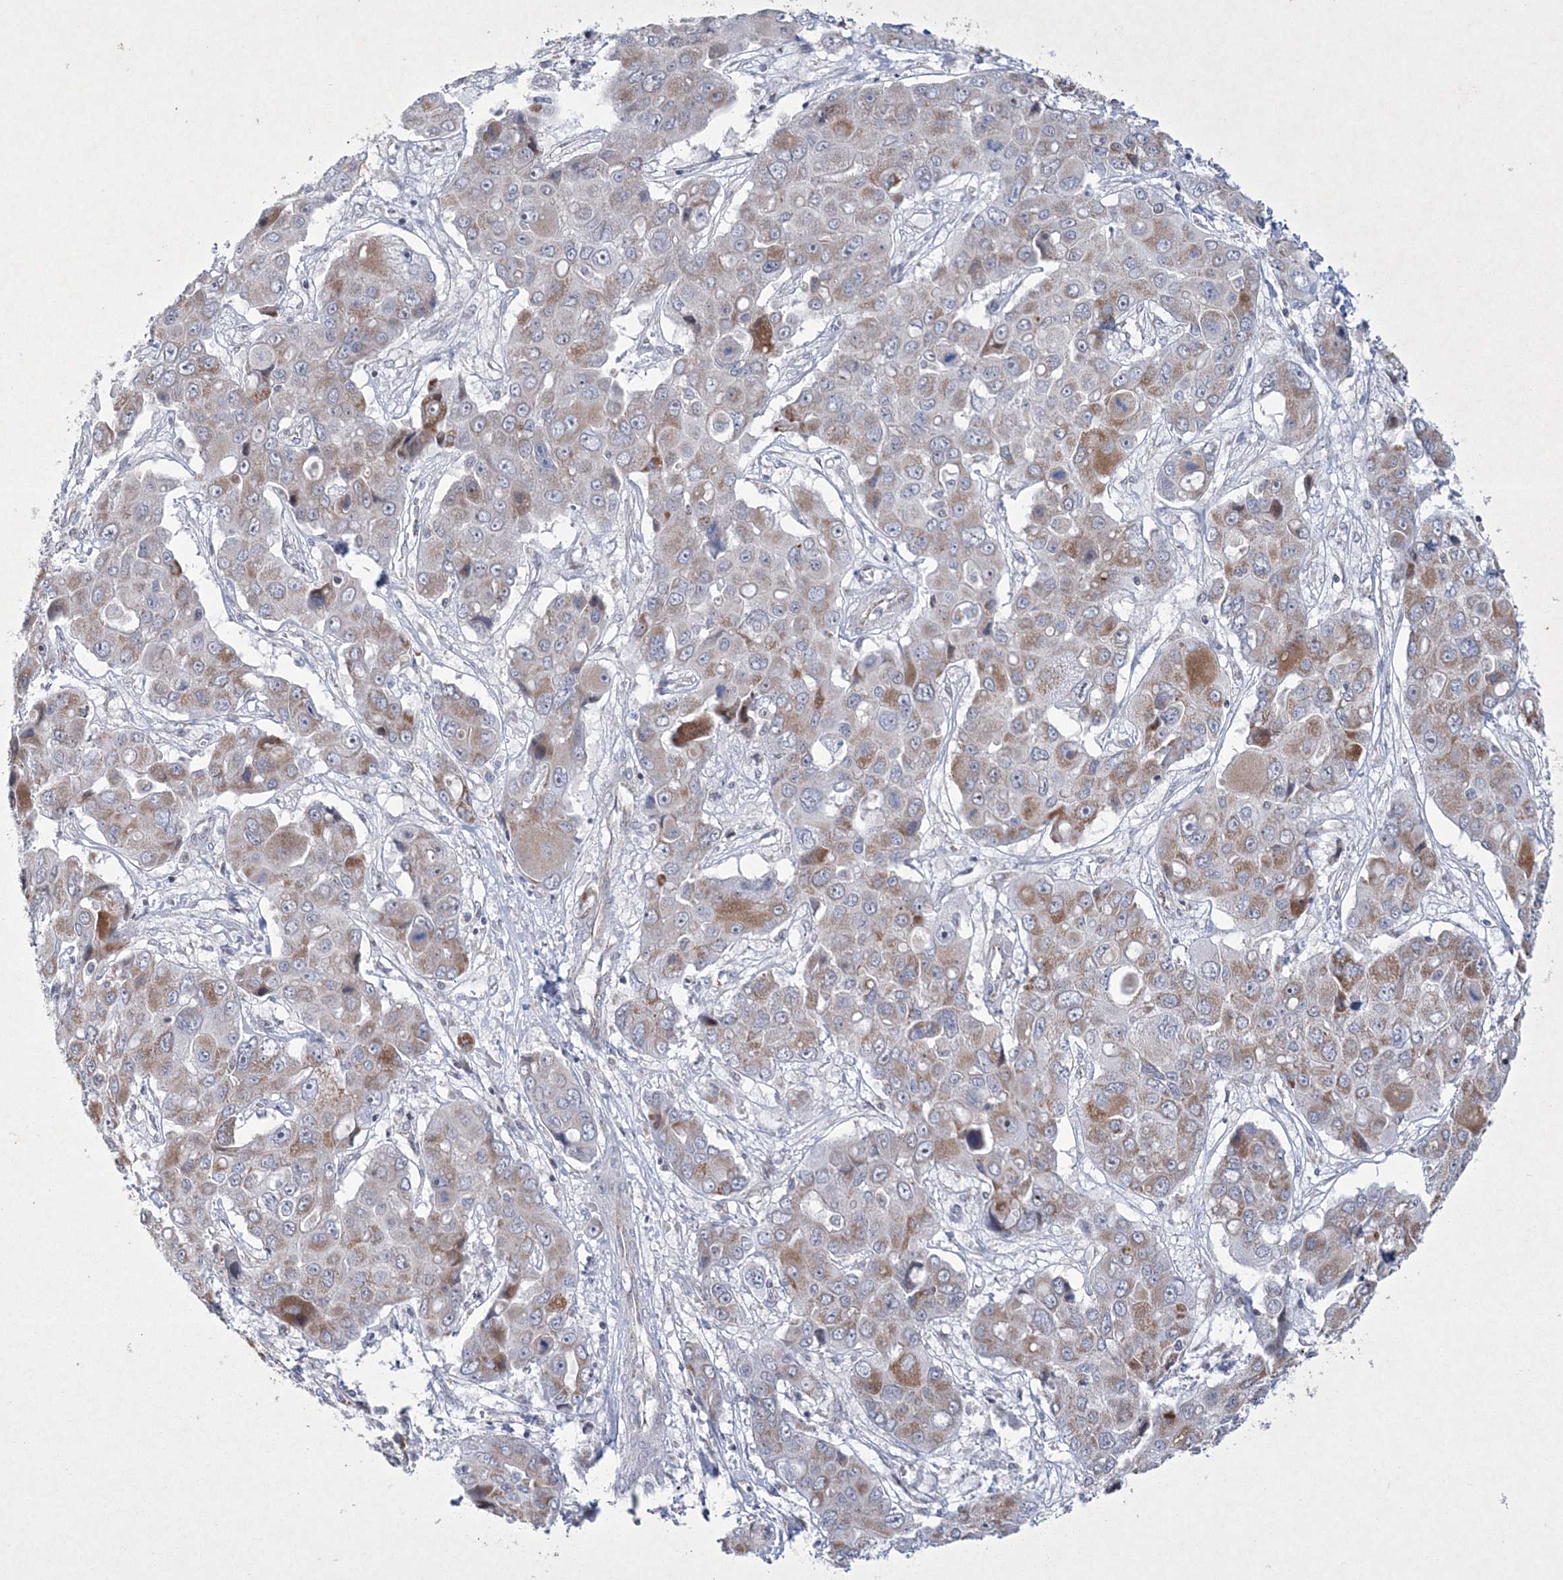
{"staining": {"intensity": "moderate", "quantity": ">75%", "location": "cytoplasmic/membranous"}, "tissue": "liver cancer", "cell_type": "Tumor cells", "image_type": "cancer", "snomed": [{"axis": "morphology", "description": "Cholangiocarcinoma"}, {"axis": "topography", "description": "Liver"}], "caption": "A medium amount of moderate cytoplasmic/membranous staining is identified in about >75% of tumor cells in liver cancer tissue.", "gene": "CES4A", "patient": {"sex": "male", "age": 67}}